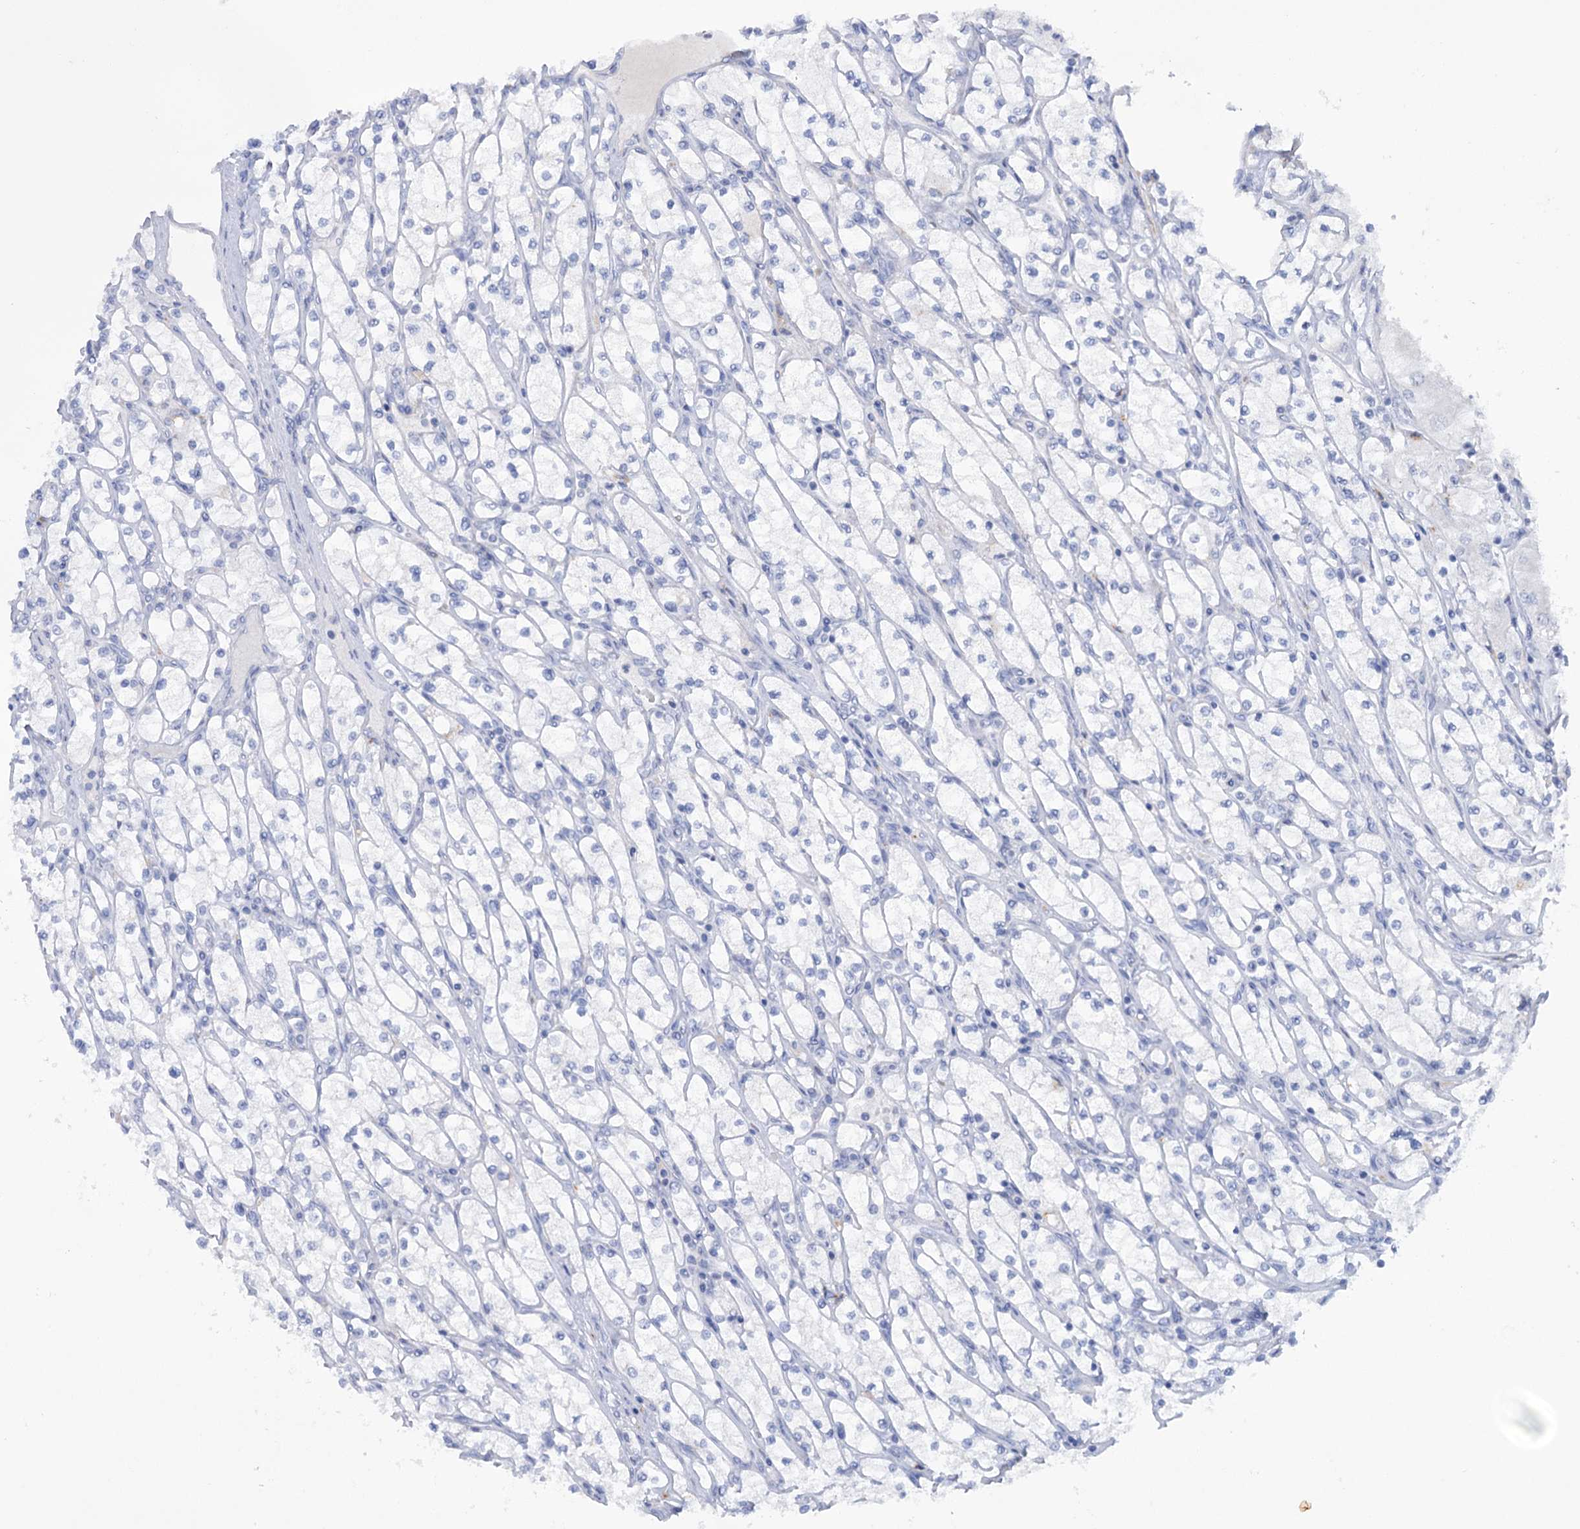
{"staining": {"intensity": "negative", "quantity": "none", "location": "none"}, "tissue": "renal cancer", "cell_type": "Tumor cells", "image_type": "cancer", "snomed": [{"axis": "morphology", "description": "Adenocarcinoma, NOS"}, {"axis": "topography", "description": "Kidney"}], "caption": "Immunohistochemistry (IHC) histopathology image of neoplastic tissue: renal cancer (adenocarcinoma) stained with DAB (3,3'-diaminobenzidine) exhibits no significant protein positivity in tumor cells.", "gene": "MTCH2", "patient": {"sex": "male", "age": 80}}